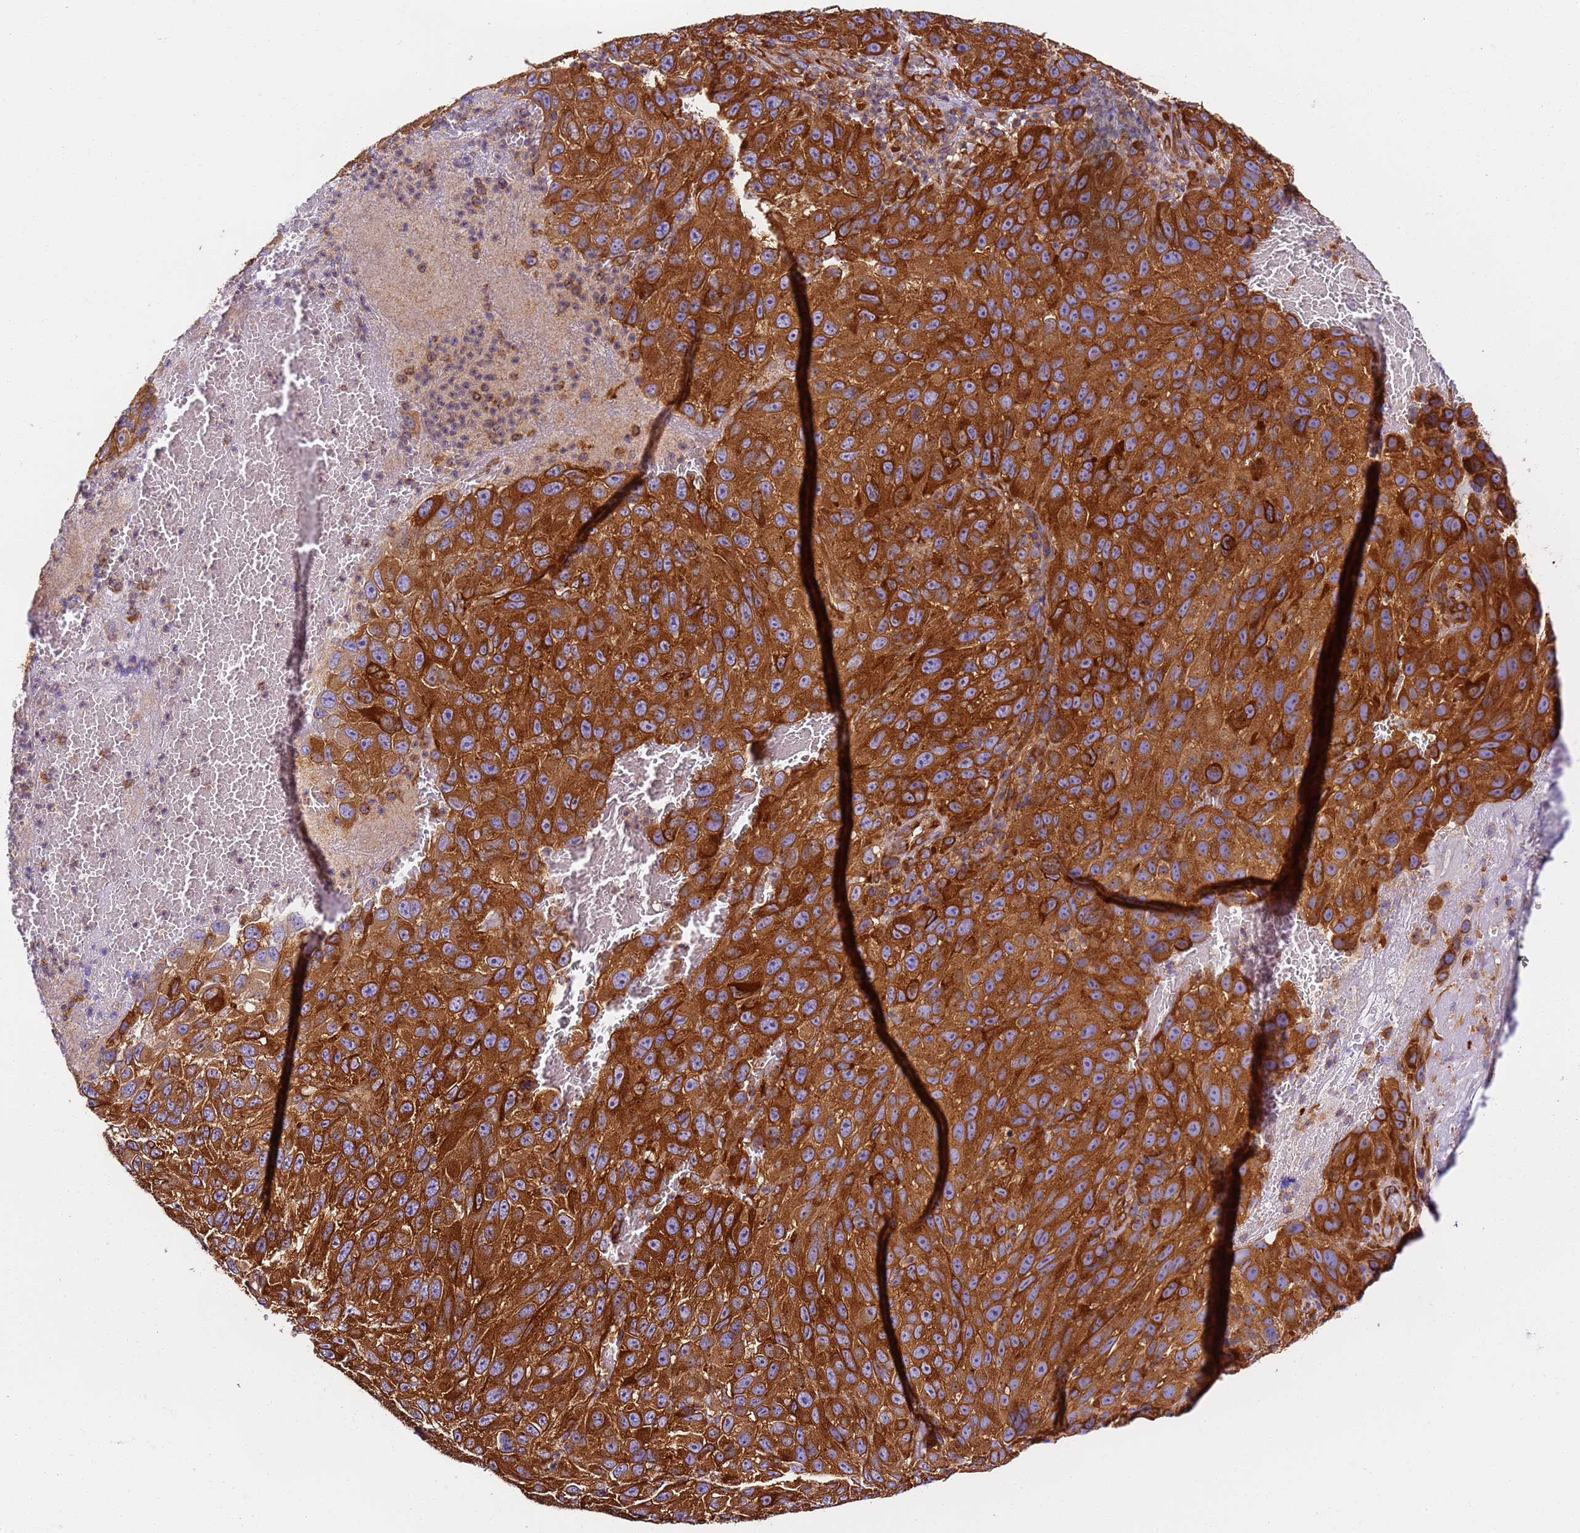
{"staining": {"intensity": "strong", "quantity": ">75%", "location": "cytoplasmic/membranous"}, "tissue": "melanoma", "cell_type": "Tumor cells", "image_type": "cancer", "snomed": [{"axis": "morphology", "description": "Normal tissue, NOS"}, {"axis": "morphology", "description": "Malignant melanoma, NOS"}, {"axis": "topography", "description": "Skin"}], "caption": "Strong cytoplasmic/membranous protein staining is identified in approximately >75% of tumor cells in malignant melanoma.", "gene": "DYNC1I2", "patient": {"sex": "female", "age": 96}}